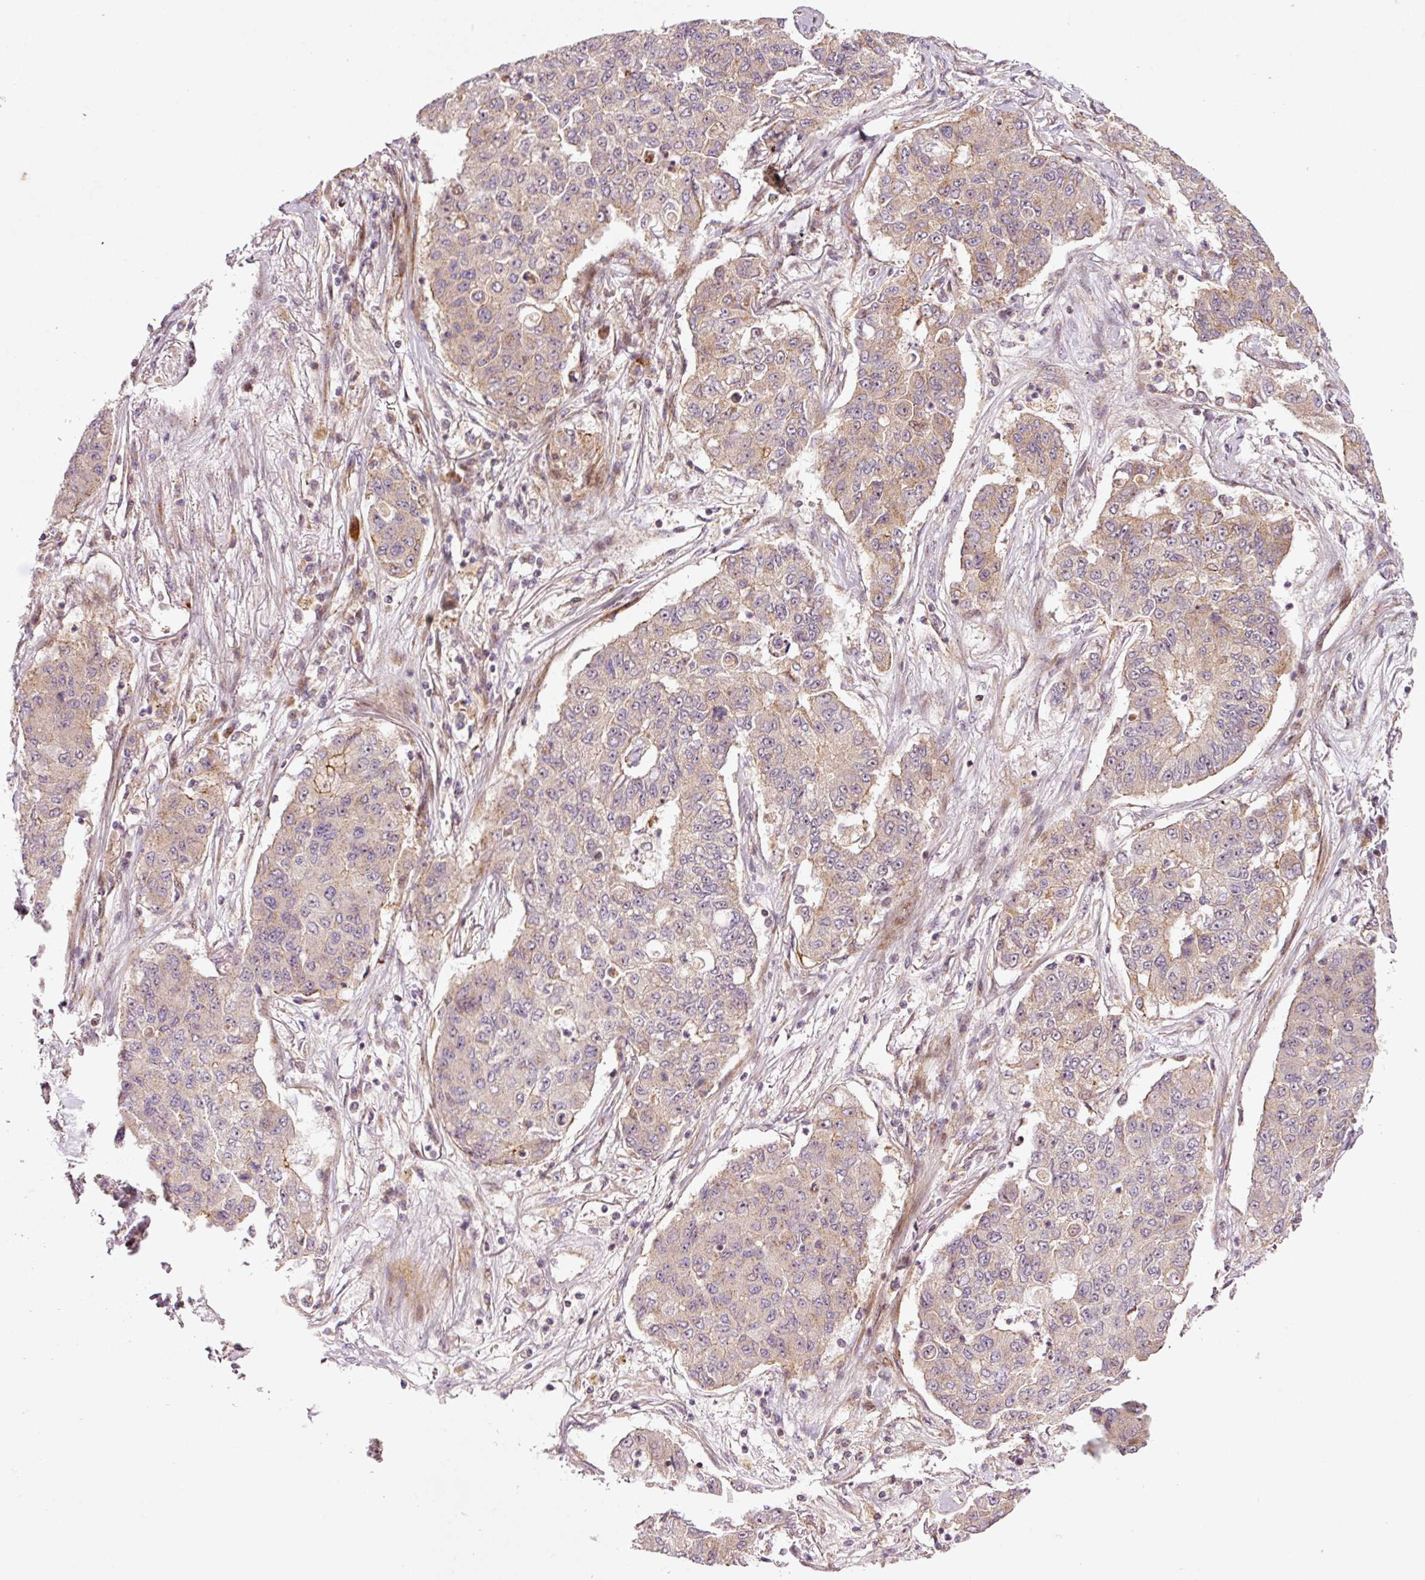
{"staining": {"intensity": "negative", "quantity": "none", "location": "none"}, "tissue": "lung cancer", "cell_type": "Tumor cells", "image_type": "cancer", "snomed": [{"axis": "morphology", "description": "Squamous cell carcinoma, NOS"}, {"axis": "topography", "description": "Lung"}], "caption": "A high-resolution histopathology image shows immunohistochemistry (IHC) staining of squamous cell carcinoma (lung), which reveals no significant expression in tumor cells.", "gene": "ANKRD20A1", "patient": {"sex": "male", "age": 74}}